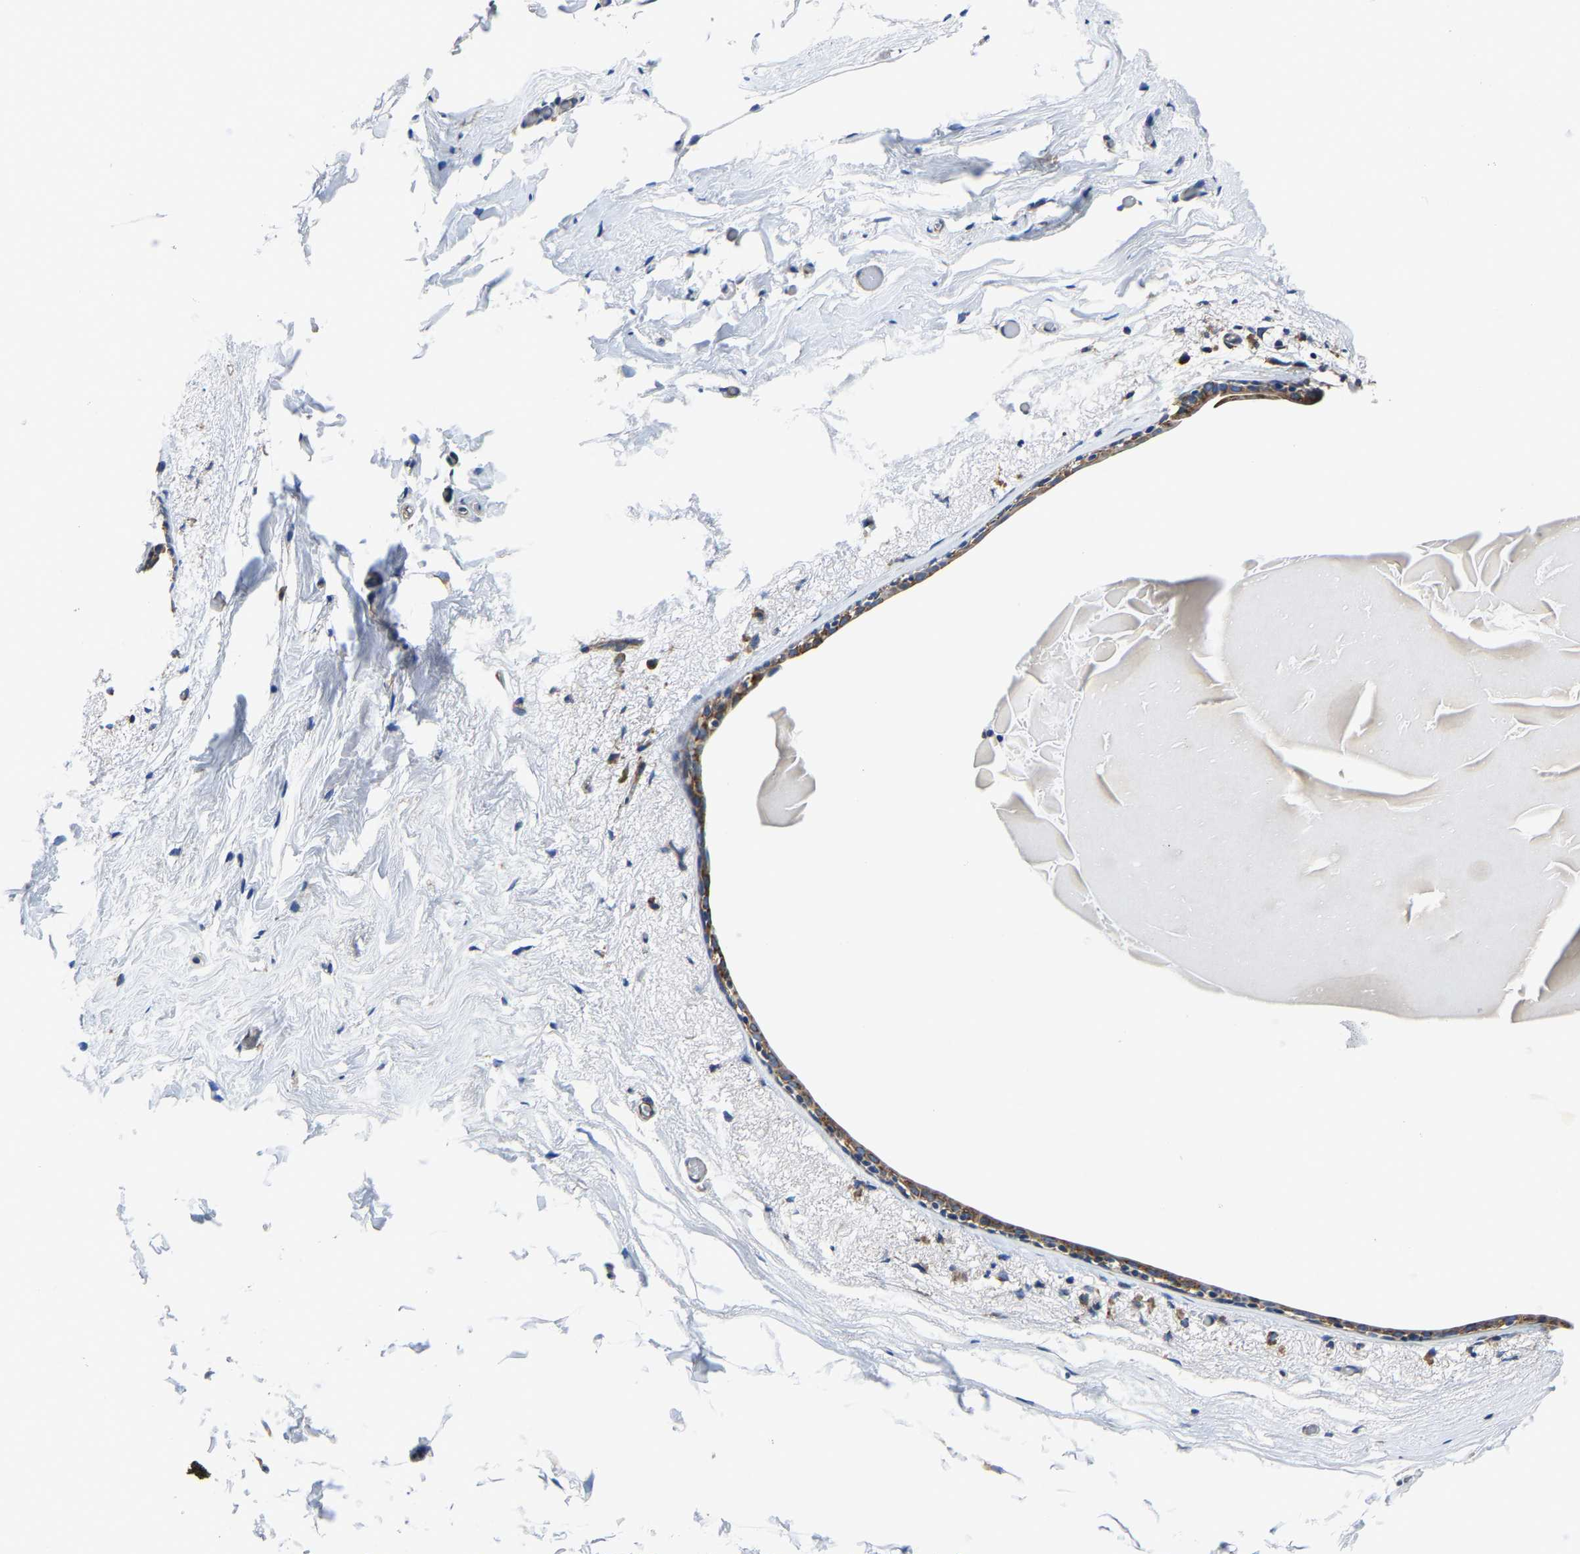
{"staining": {"intensity": "moderate", "quantity": ">75%", "location": "cytoplasmic/membranous"}, "tissue": "breast", "cell_type": "Glandular cells", "image_type": "normal", "snomed": [{"axis": "morphology", "description": "Normal tissue, NOS"}, {"axis": "topography", "description": "Breast"}], "caption": "Glandular cells reveal moderate cytoplasmic/membranous positivity in approximately >75% of cells in unremarkable breast.", "gene": "G3BP2", "patient": {"sex": "female", "age": 62}}